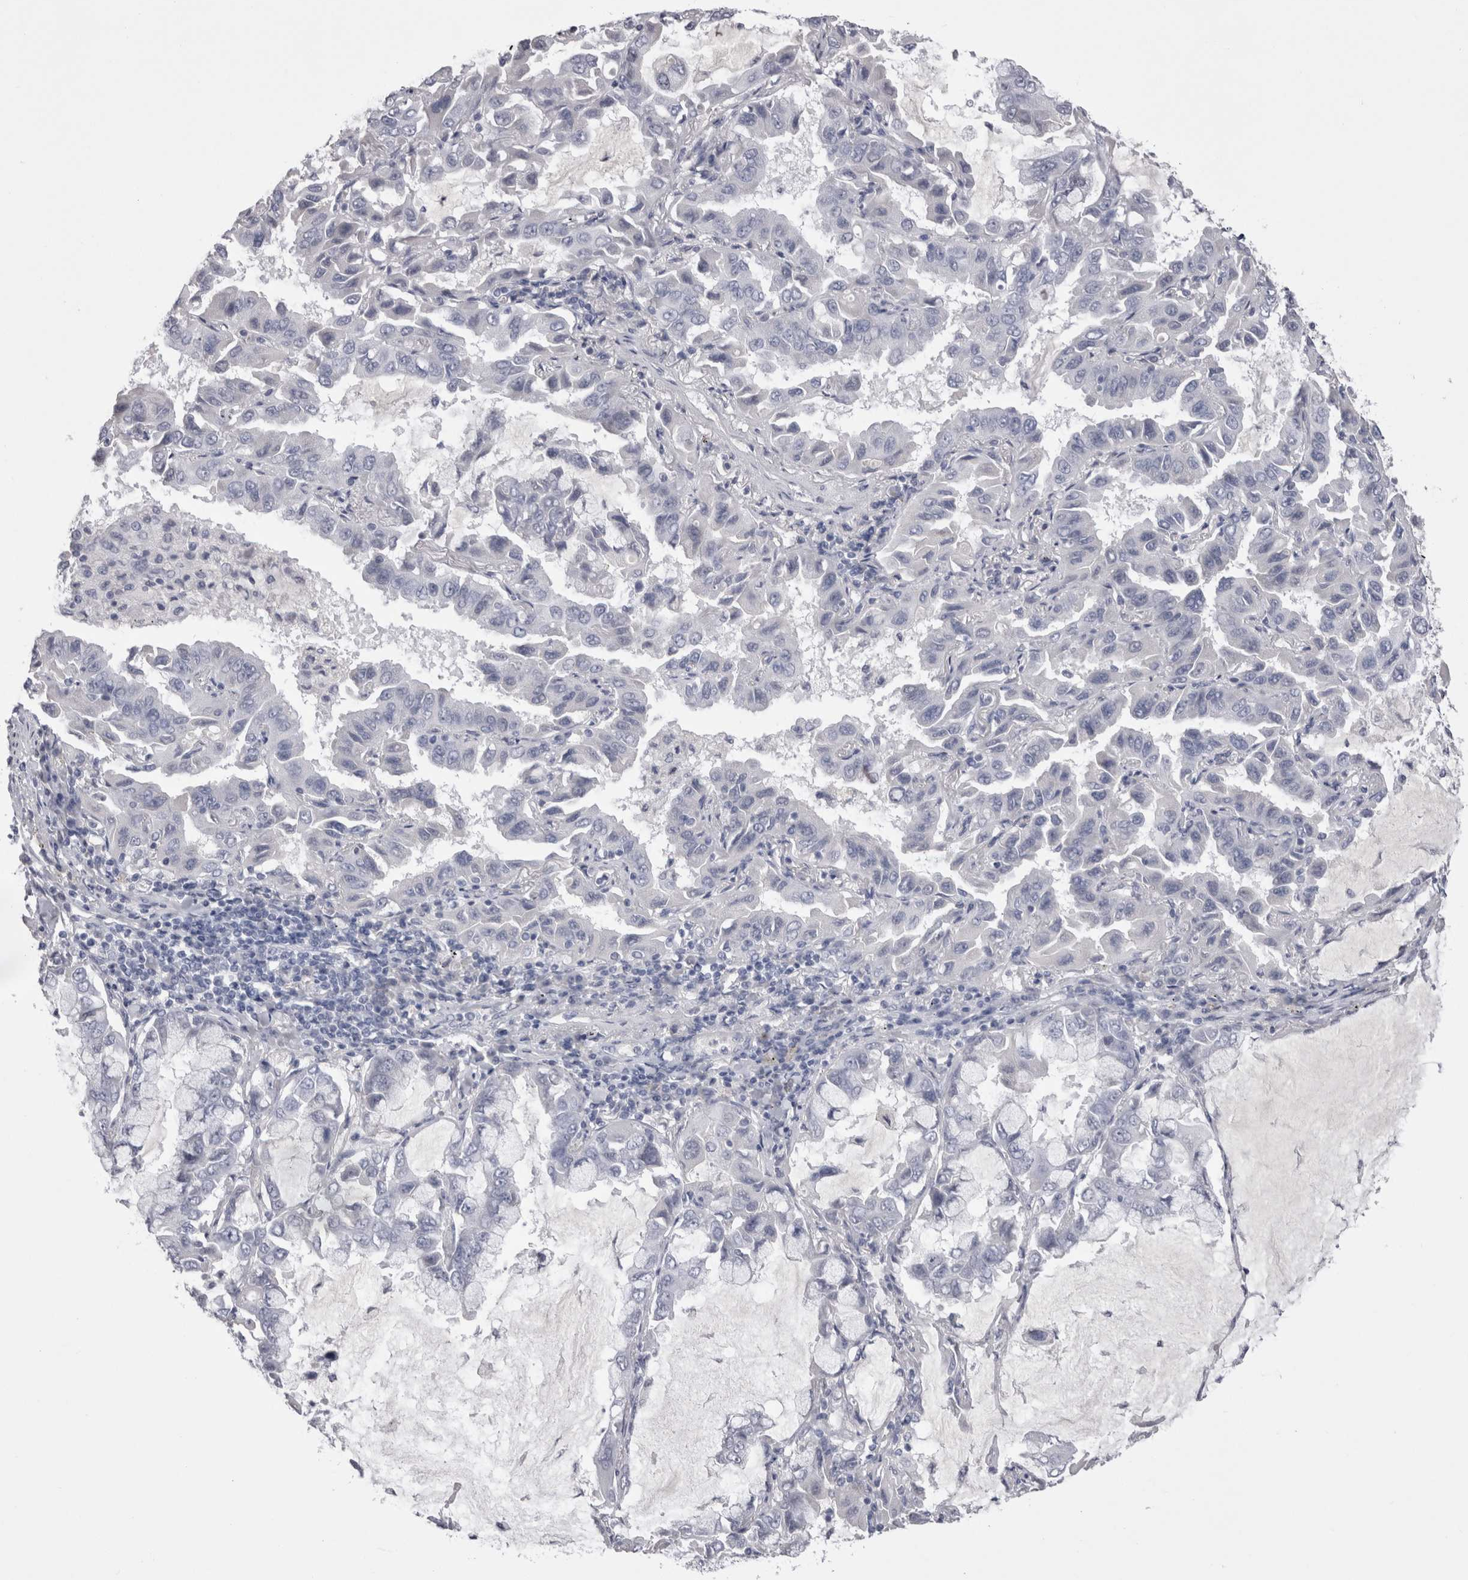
{"staining": {"intensity": "negative", "quantity": "none", "location": "none"}, "tissue": "lung cancer", "cell_type": "Tumor cells", "image_type": "cancer", "snomed": [{"axis": "morphology", "description": "Adenocarcinoma, NOS"}, {"axis": "topography", "description": "Lung"}], "caption": "Adenocarcinoma (lung) stained for a protein using immunohistochemistry exhibits no staining tumor cells.", "gene": "CDHR5", "patient": {"sex": "male", "age": 64}}